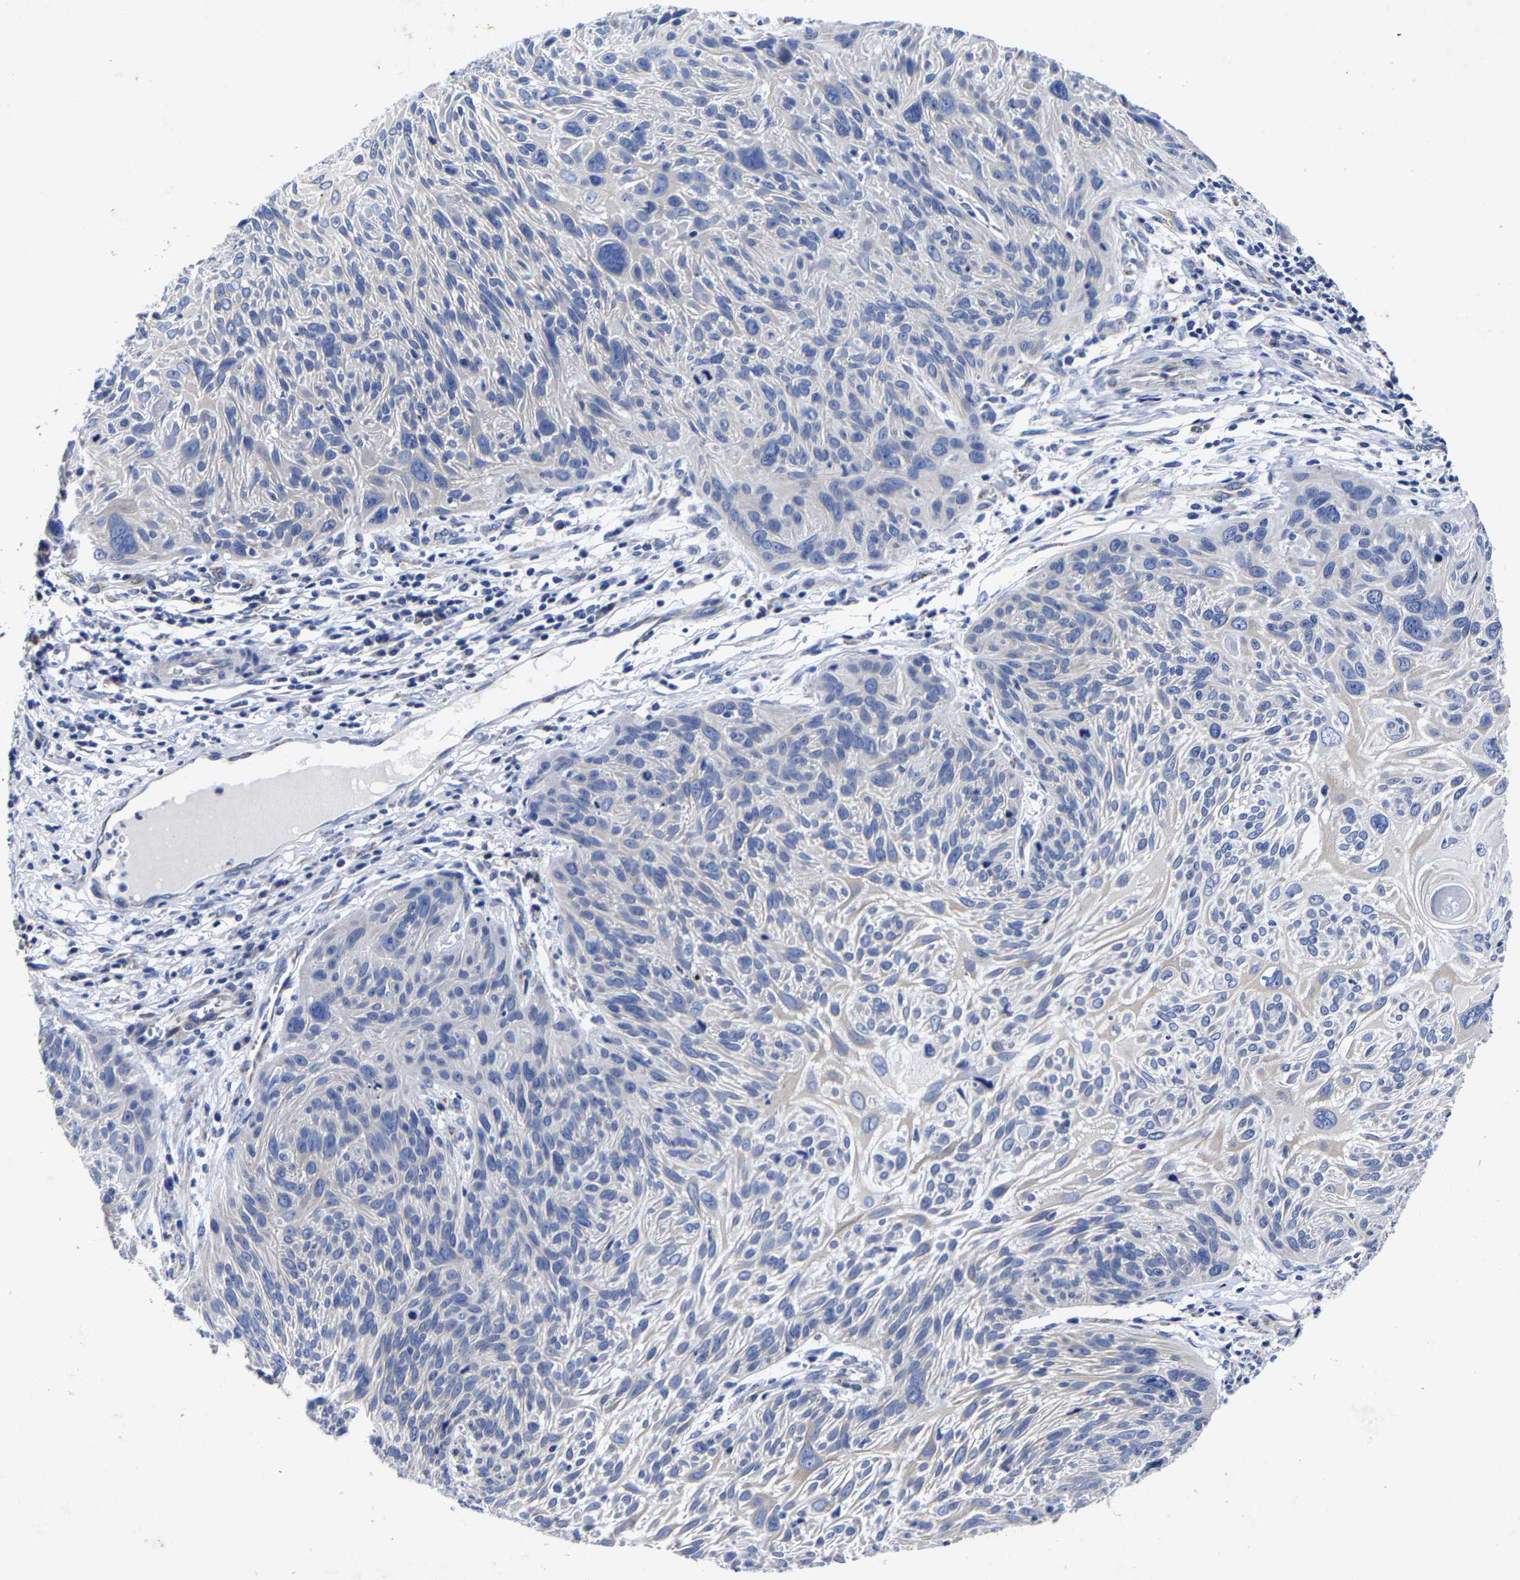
{"staining": {"intensity": "negative", "quantity": "none", "location": "none"}, "tissue": "cervical cancer", "cell_type": "Tumor cells", "image_type": "cancer", "snomed": [{"axis": "morphology", "description": "Squamous cell carcinoma, NOS"}, {"axis": "topography", "description": "Cervix"}], "caption": "A high-resolution image shows immunohistochemistry (IHC) staining of cervical cancer, which demonstrates no significant staining in tumor cells.", "gene": "AASS", "patient": {"sex": "female", "age": 51}}